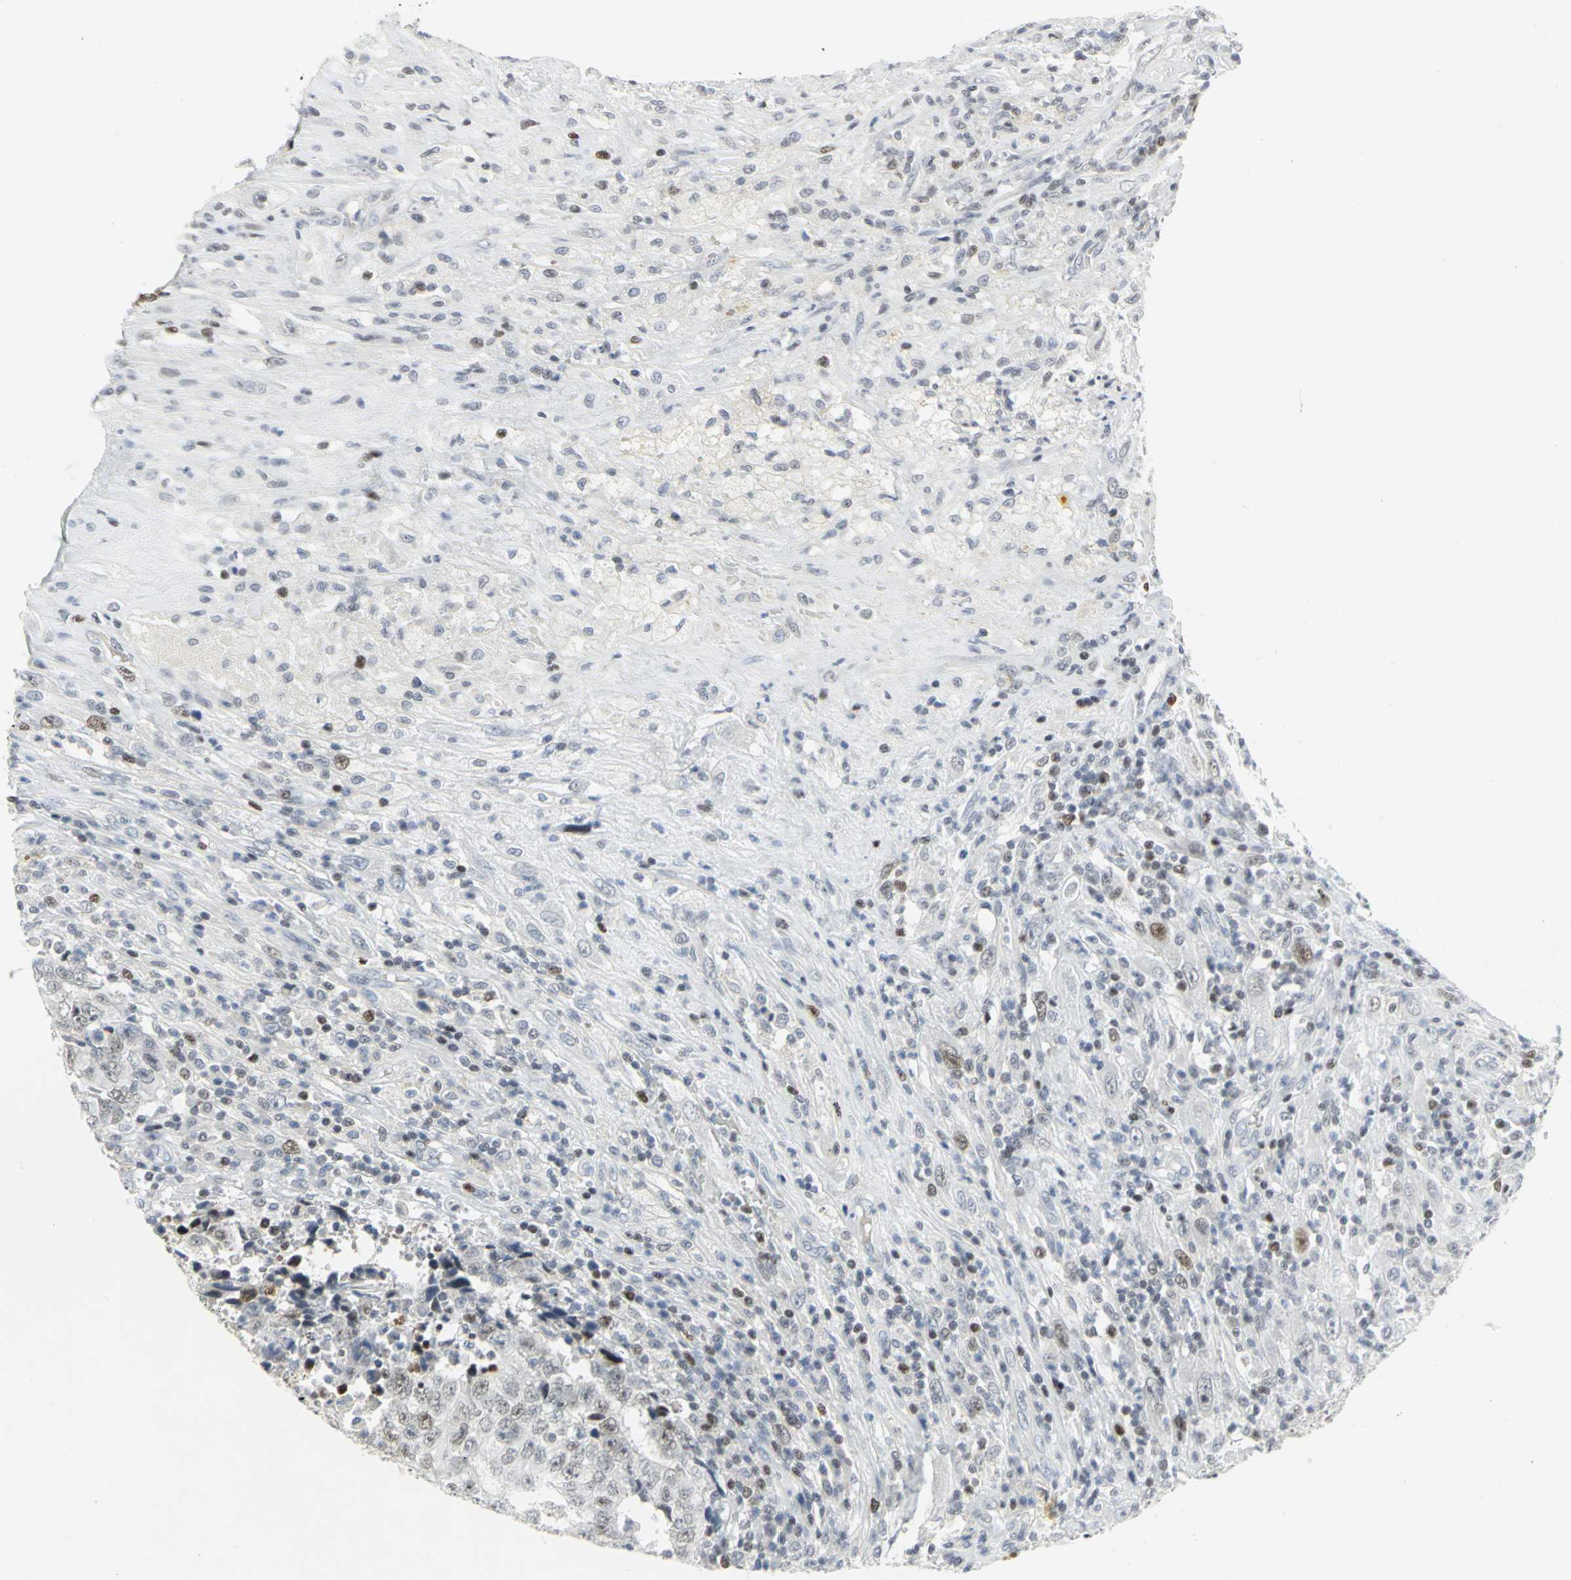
{"staining": {"intensity": "weak", "quantity": "<25%", "location": "nuclear"}, "tissue": "testis cancer", "cell_type": "Tumor cells", "image_type": "cancer", "snomed": [{"axis": "morphology", "description": "Necrosis, NOS"}, {"axis": "morphology", "description": "Carcinoma, Embryonal, NOS"}, {"axis": "topography", "description": "Testis"}], "caption": "IHC photomicrograph of human testis embryonal carcinoma stained for a protein (brown), which displays no positivity in tumor cells.", "gene": "RPA1", "patient": {"sex": "male", "age": 19}}